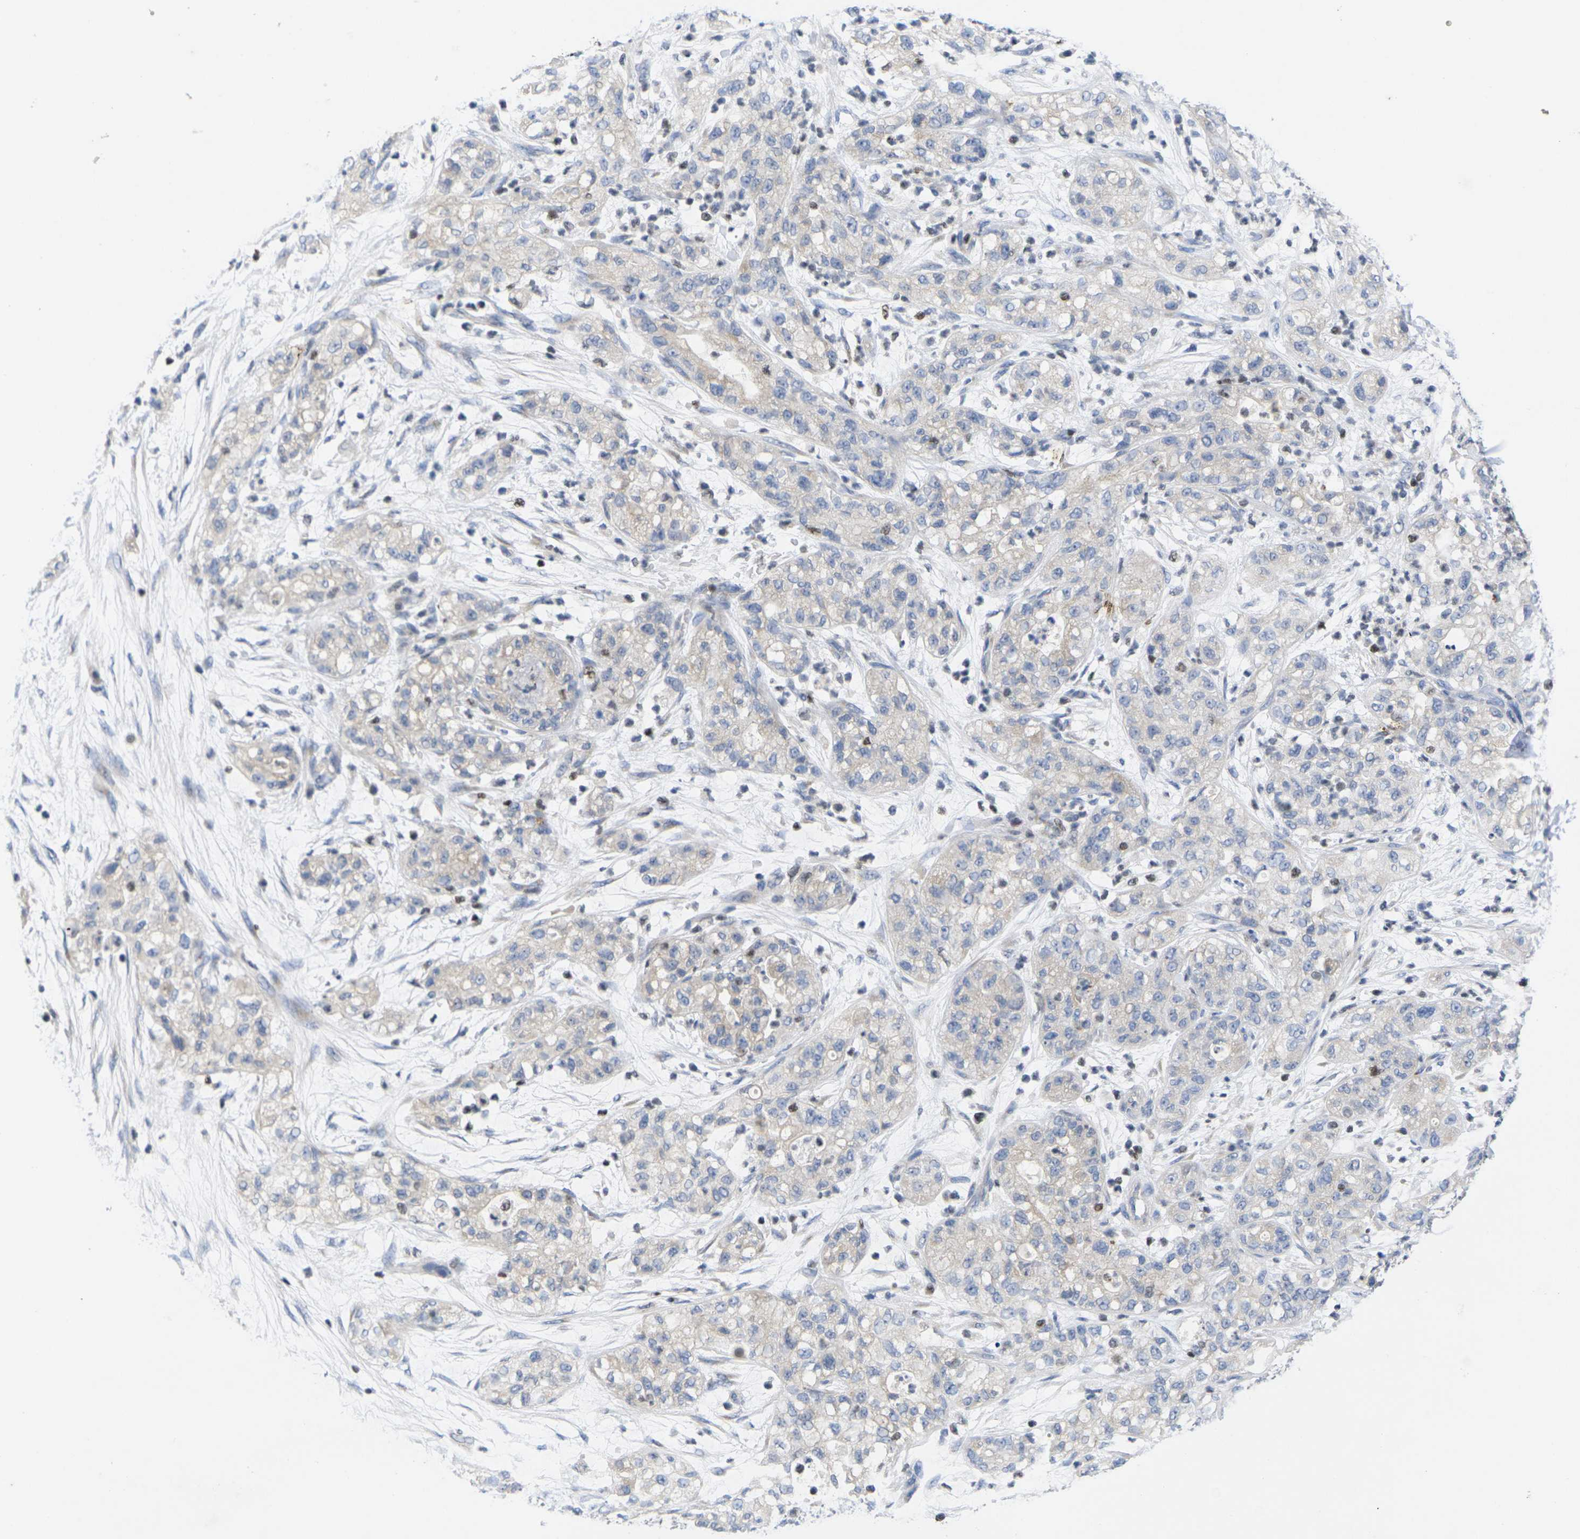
{"staining": {"intensity": "negative", "quantity": "none", "location": "none"}, "tissue": "pancreatic cancer", "cell_type": "Tumor cells", "image_type": "cancer", "snomed": [{"axis": "morphology", "description": "Adenocarcinoma, NOS"}, {"axis": "topography", "description": "Pancreas"}], "caption": "This is an immunohistochemistry photomicrograph of human pancreatic cancer (adenocarcinoma). There is no positivity in tumor cells.", "gene": "IKZF1", "patient": {"sex": "female", "age": 78}}